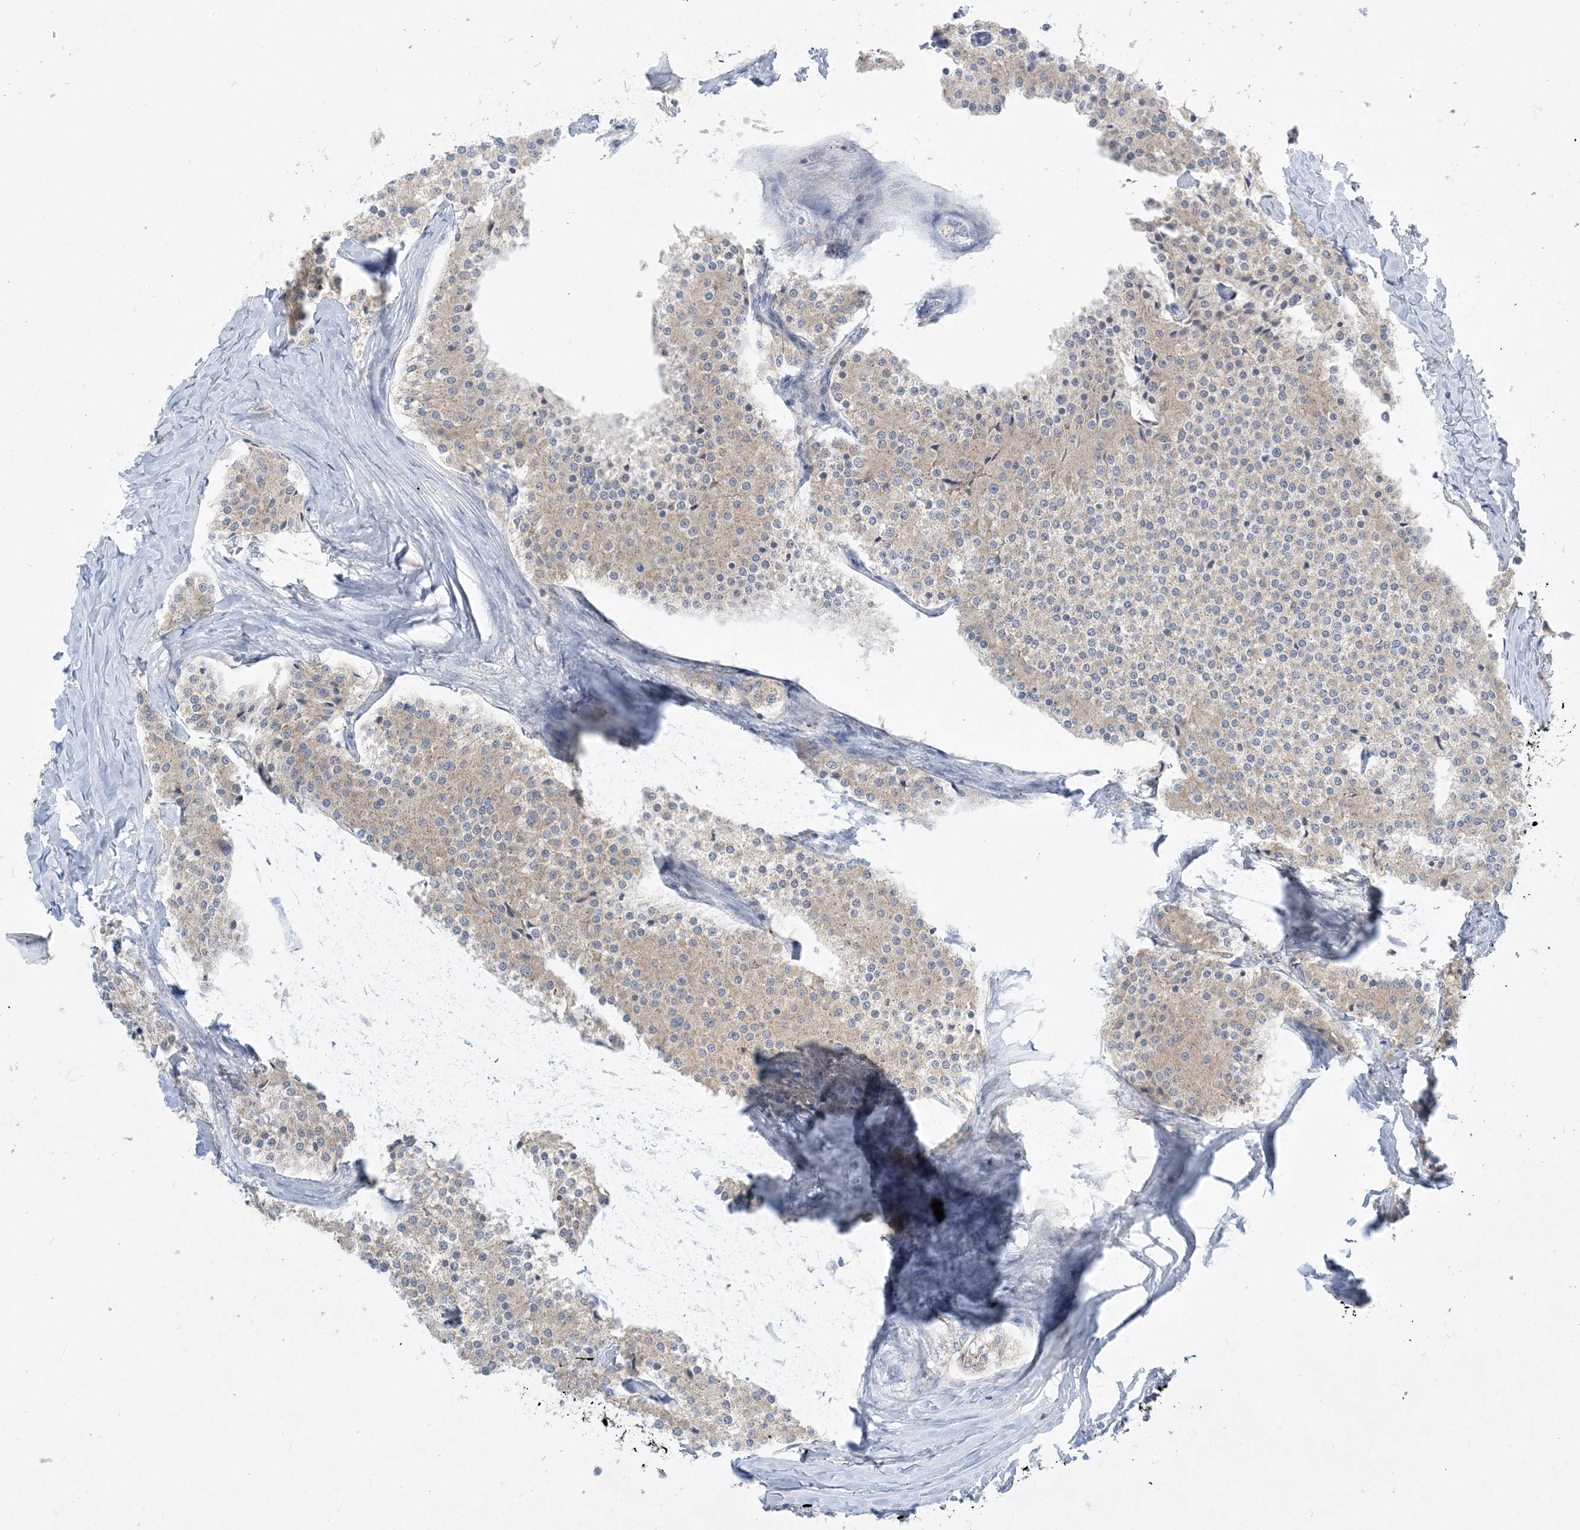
{"staining": {"intensity": "negative", "quantity": "none", "location": "none"}, "tissue": "carcinoid", "cell_type": "Tumor cells", "image_type": "cancer", "snomed": [{"axis": "morphology", "description": "Carcinoid, malignant, NOS"}, {"axis": "topography", "description": "Colon"}], "caption": "Tumor cells show no significant positivity in malignant carcinoid.", "gene": "RPP40", "patient": {"sex": "female", "age": 52}}